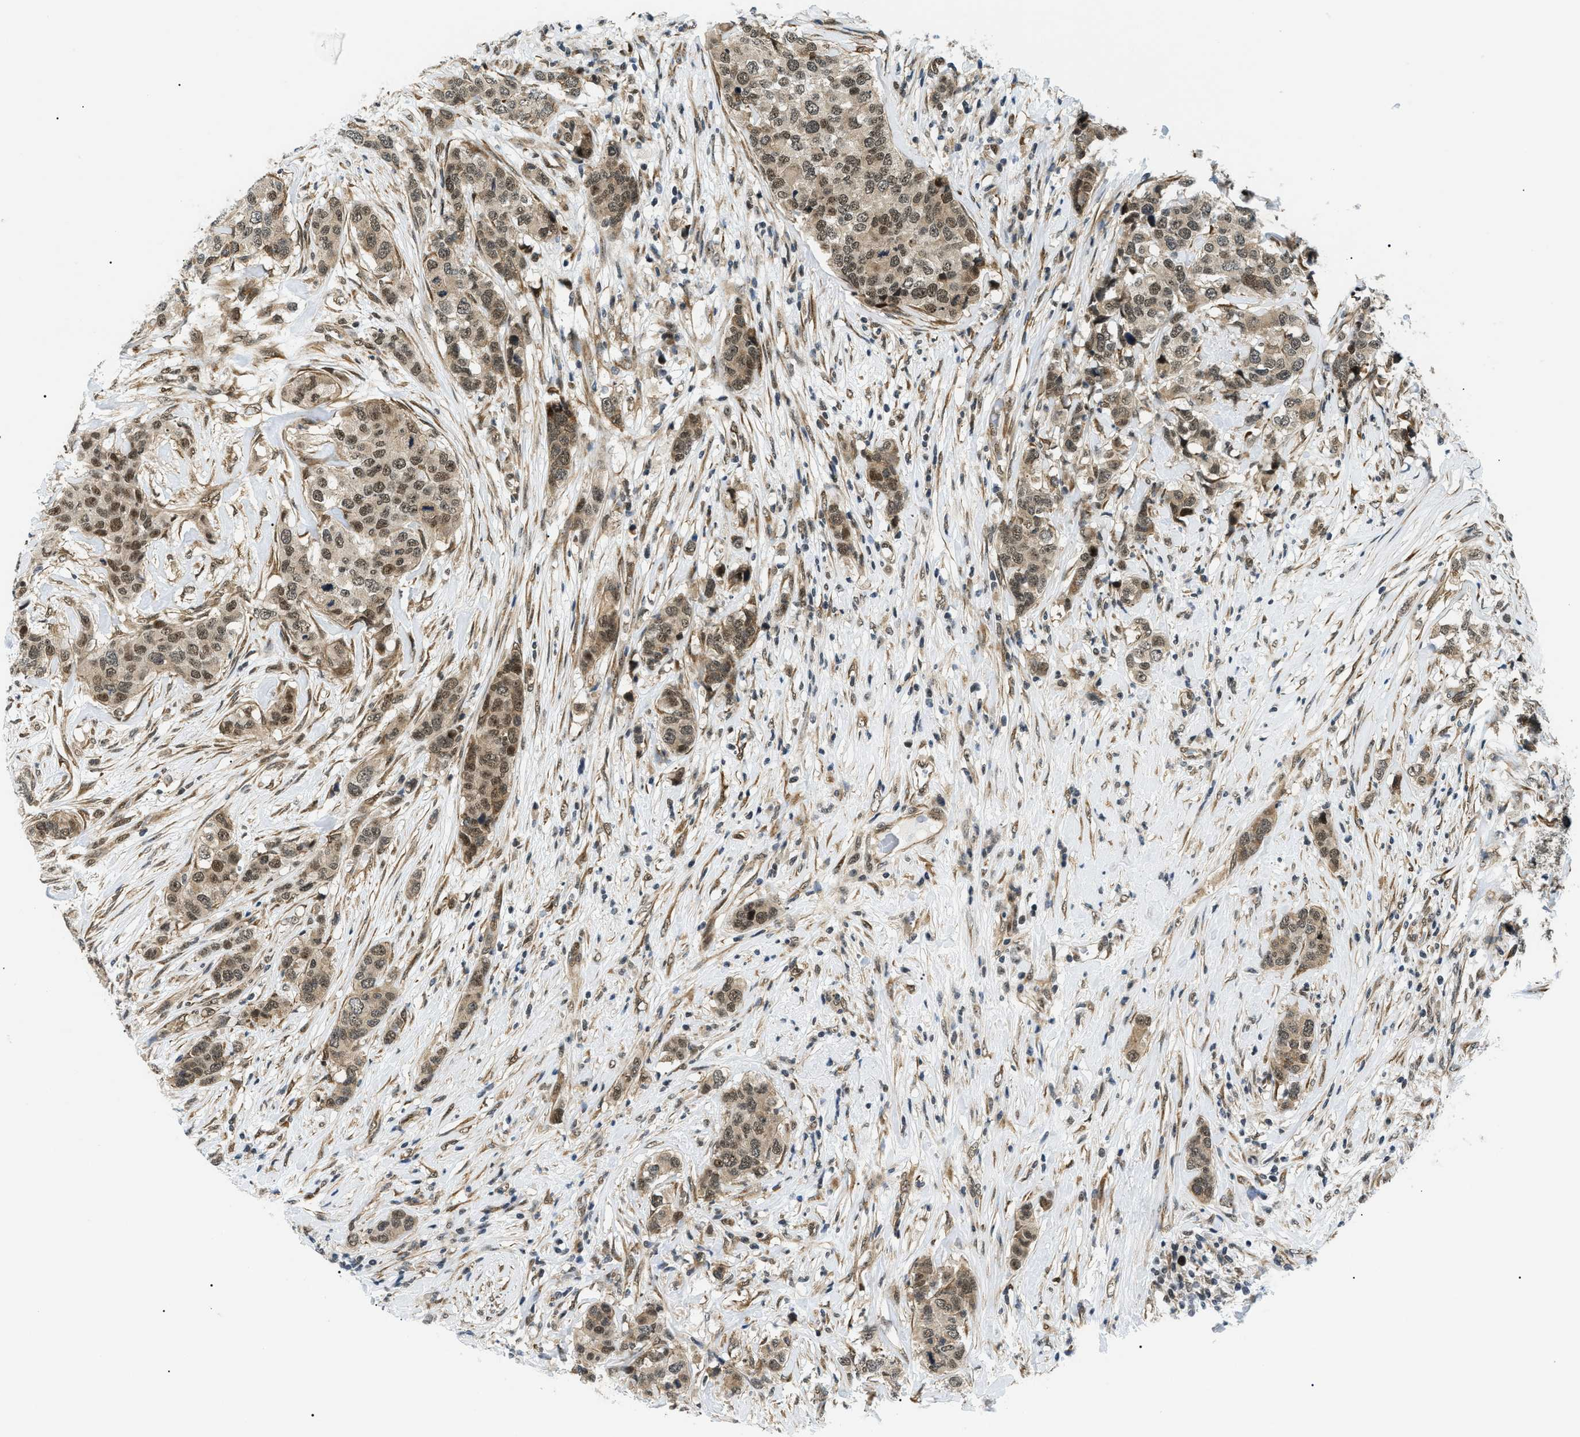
{"staining": {"intensity": "moderate", "quantity": ">75%", "location": "cytoplasmic/membranous,nuclear"}, "tissue": "breast cancer", "cell_type": "Tumor cells", "image_type": "cancer", "snomed": [{"axis": "morphology", "description": "Lobular carcinoma"}, {"axis": "topography", "description": "Breast"}], "caption": "High-power microscopy captured an immunohistochemistry image of lobular carcinoma (breast), revealing moderate cytoplasmic/membranous and nuclear expression in approximately >75% of tumor cells.", "gene": "CWC25", "patient": {"sex": "female", "age": 59}}